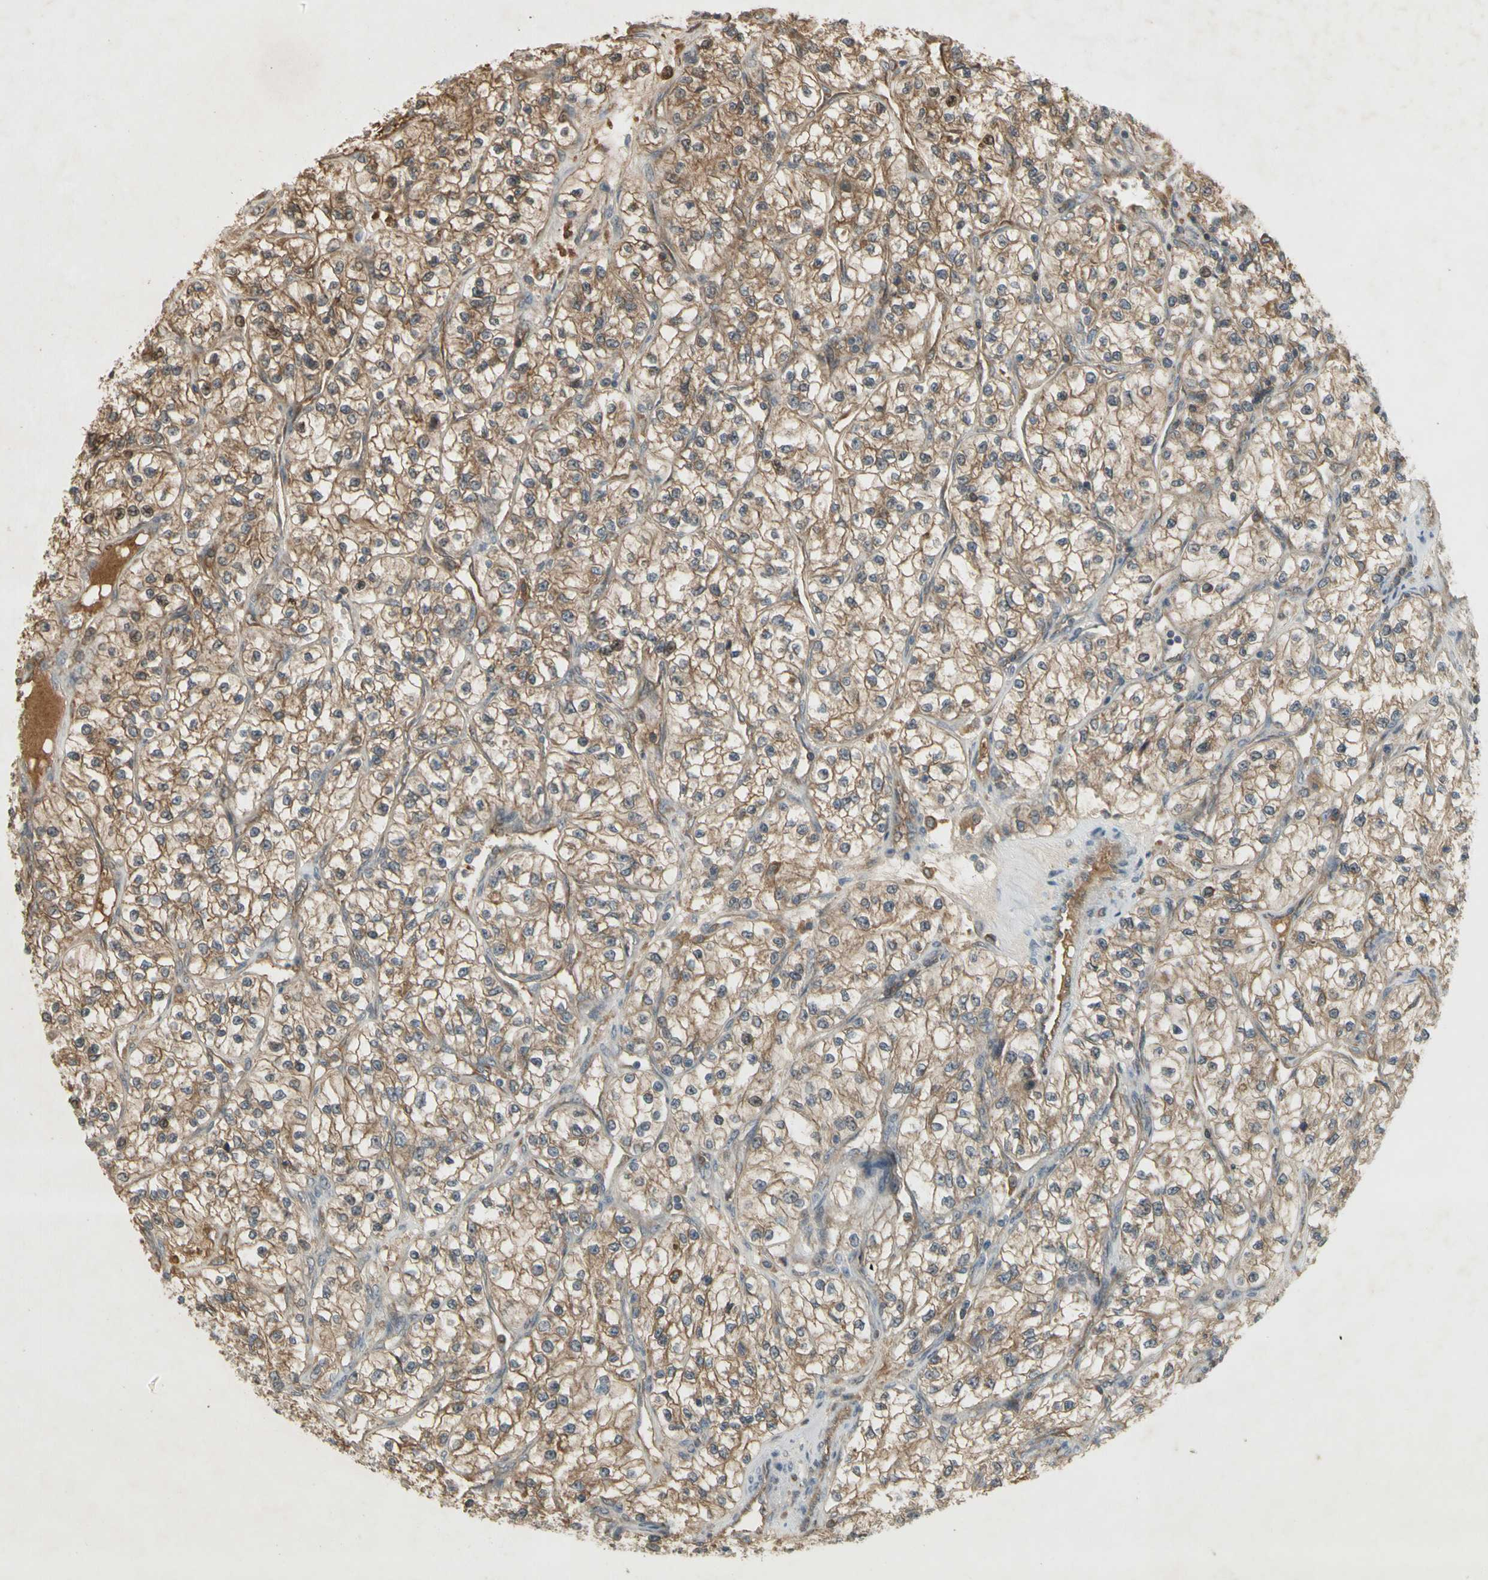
{"staining": {"intensity": "weak", "quantity": ">75%", "location": "cytoplasmic/membranous"}, "tissue": "renal cancer", "cell_type": "Tumor cells", "image_type": "cancer", "snomed": [{"axis": "morphology", "description": "Adenocarcinoma, NOS"}, {"axis": "topography", "description": "Kidney"}], "caption": "A brown stain labels weak cytoplasmic/membranous positivity of a protein in human renal adenocarcinoma tumor cells. The staining was performed using DAB (3,3'-diaminobenzidine) to visualize the protein expression in brown, while the nuclei were stained in blue with hematoxylin (Magnification: 20x).", "gene": "NRG4", "patient": {"sex": "female", "age": 57}}